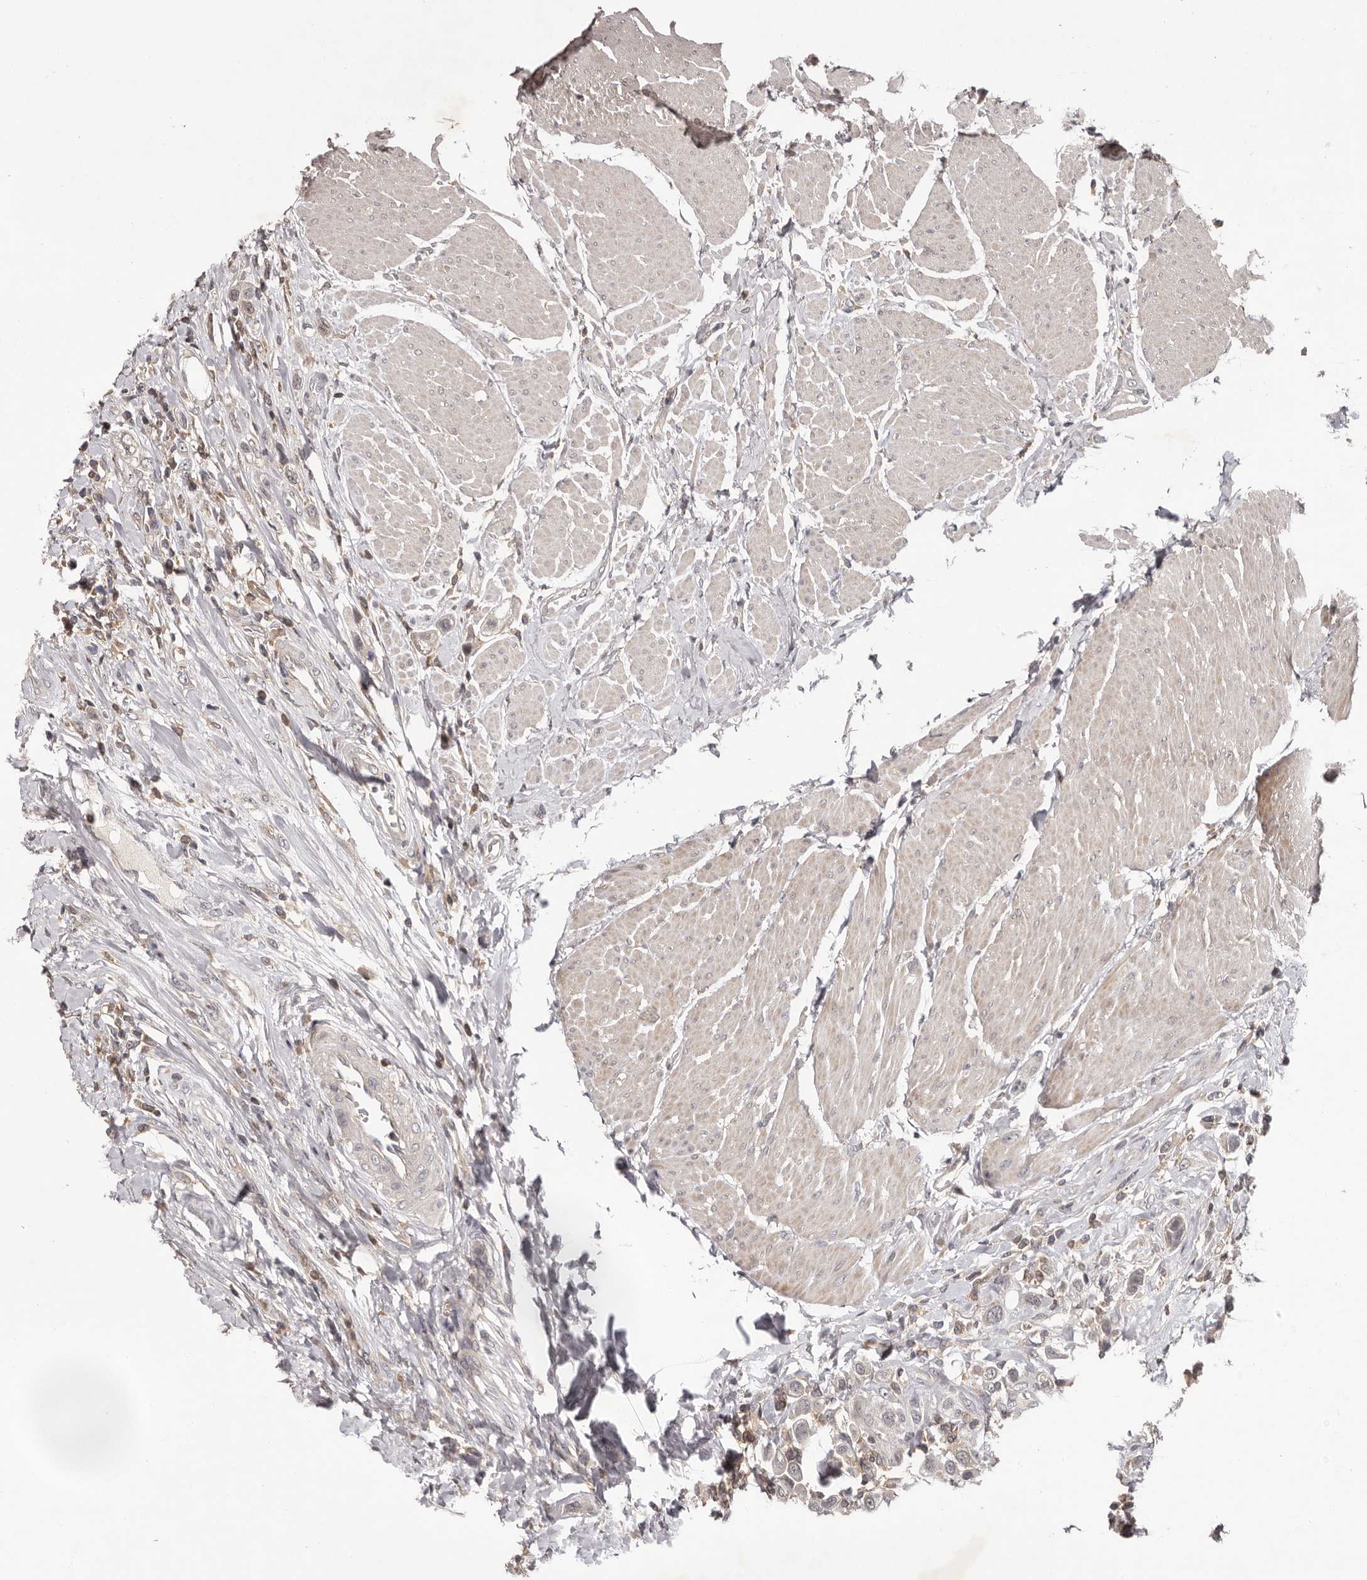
{"staining": {"intensity": "weak", "quantity": "<25%", "location": "cytoplasmic/membranous"}, "tissue": "urothelial cancer", "cell_type": "Tumor cells", "image_type": "cancer", "snomed": [{"axis": "morphology", "description": "Urothelial carcinoma, High grade"}, {"axis": "topography", "description": "Urinary bladder"}], "caption": "There is no significant positivity in tumor cells of urothelial cancer.", "gene": "ANKRD44", "patient": {"sex": "male", "age": 50}}